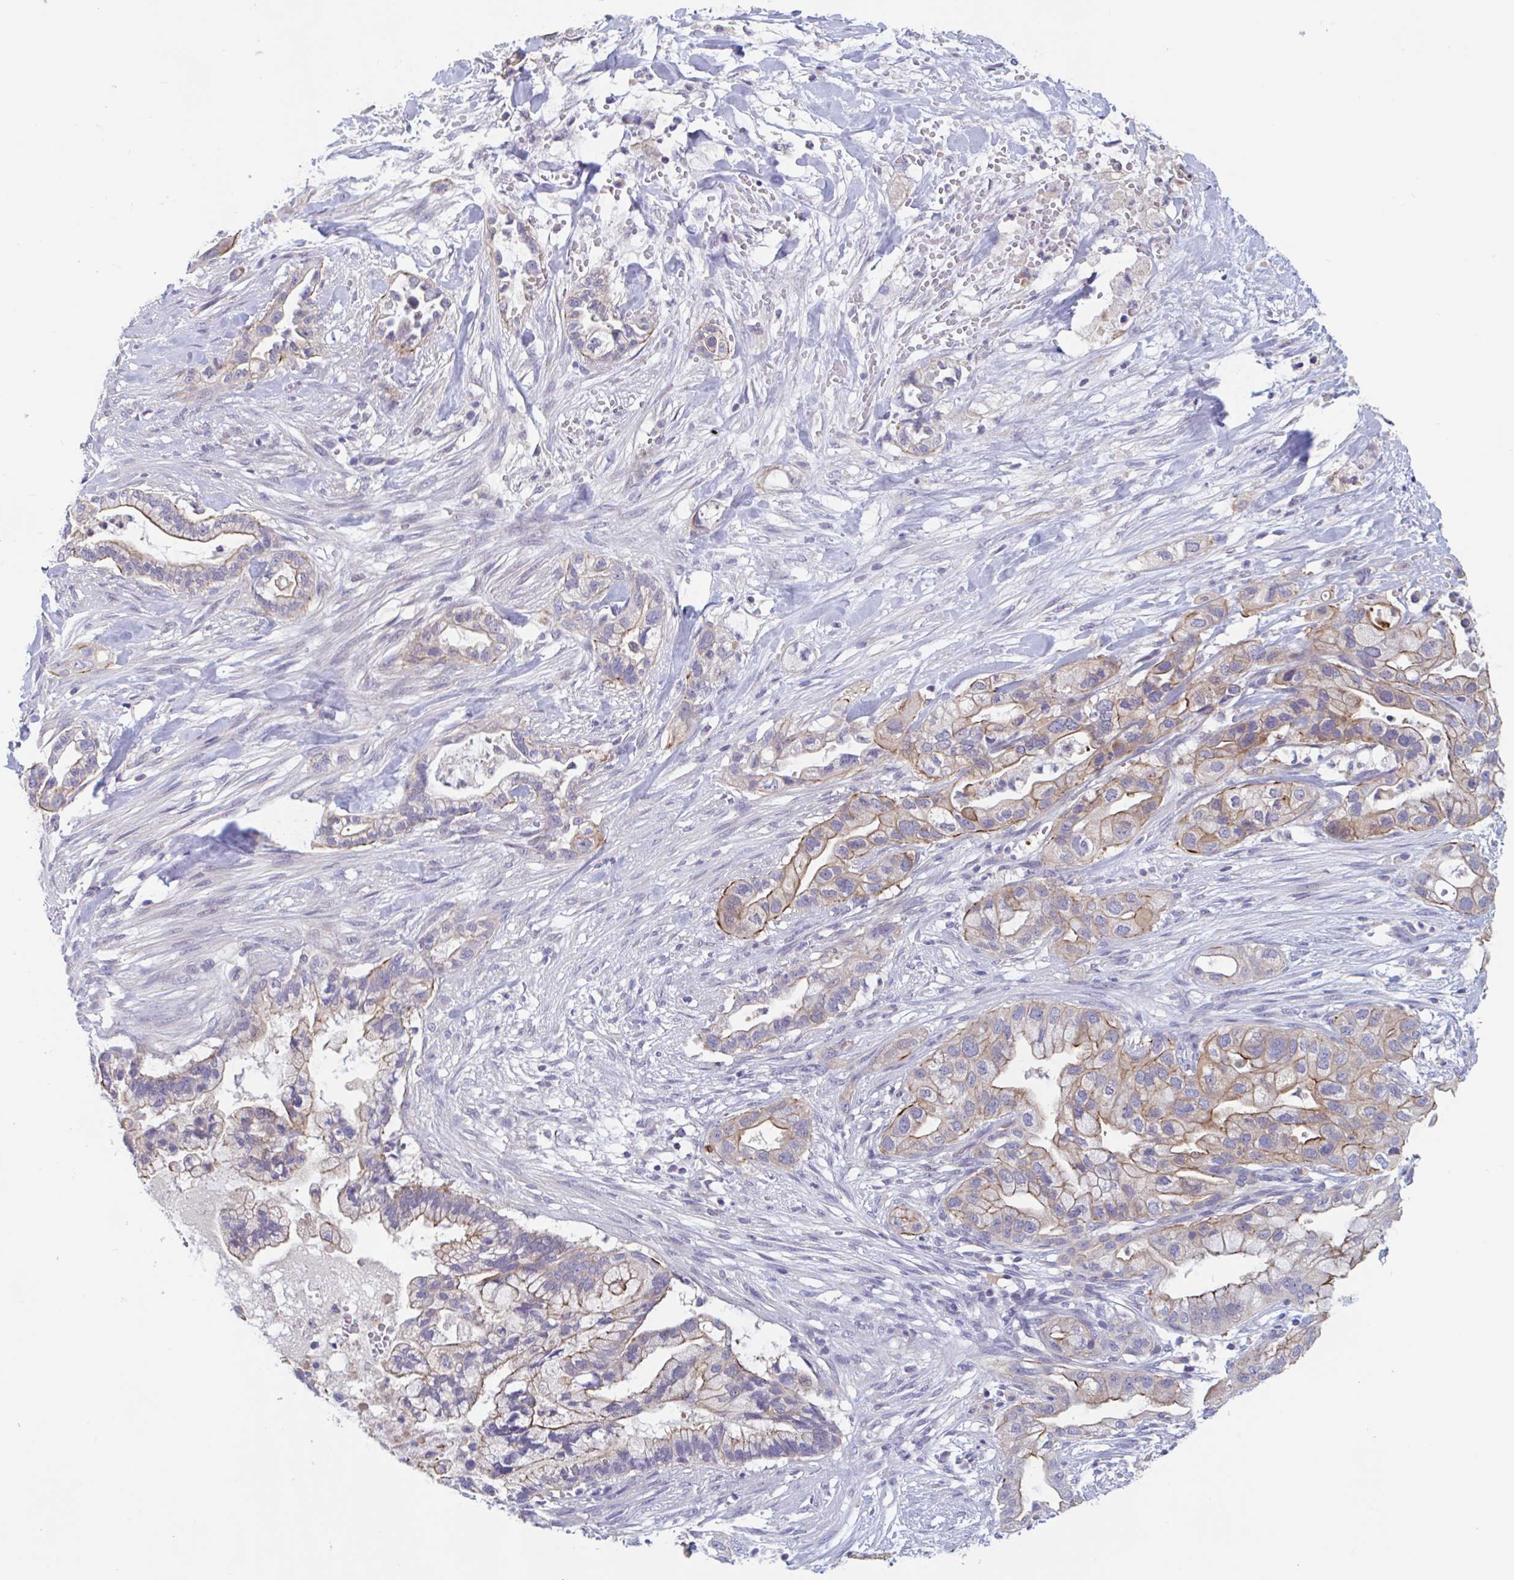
{"staining": {"intensity": "moderate", "quantity": "25%-75%", "location": "cytoplasmic/membranous"}, "tissue": "pancreatic cancer", "cell_type": "Tumor cells", "image_type": "cancer", "snomed": [{"axis": "morphology", "description": "Adenocarcinoma, NOS"}, {"axis": "topography", "description": "Pancreas"}], "caption": "Protein staining of pancreatic cancer tissue reveals moderate cytoplasmic/membranous staining in about 25%-75% of tumor cells.", "gene": "UNKL", "patient": {"sex": "male", "age": 44}}